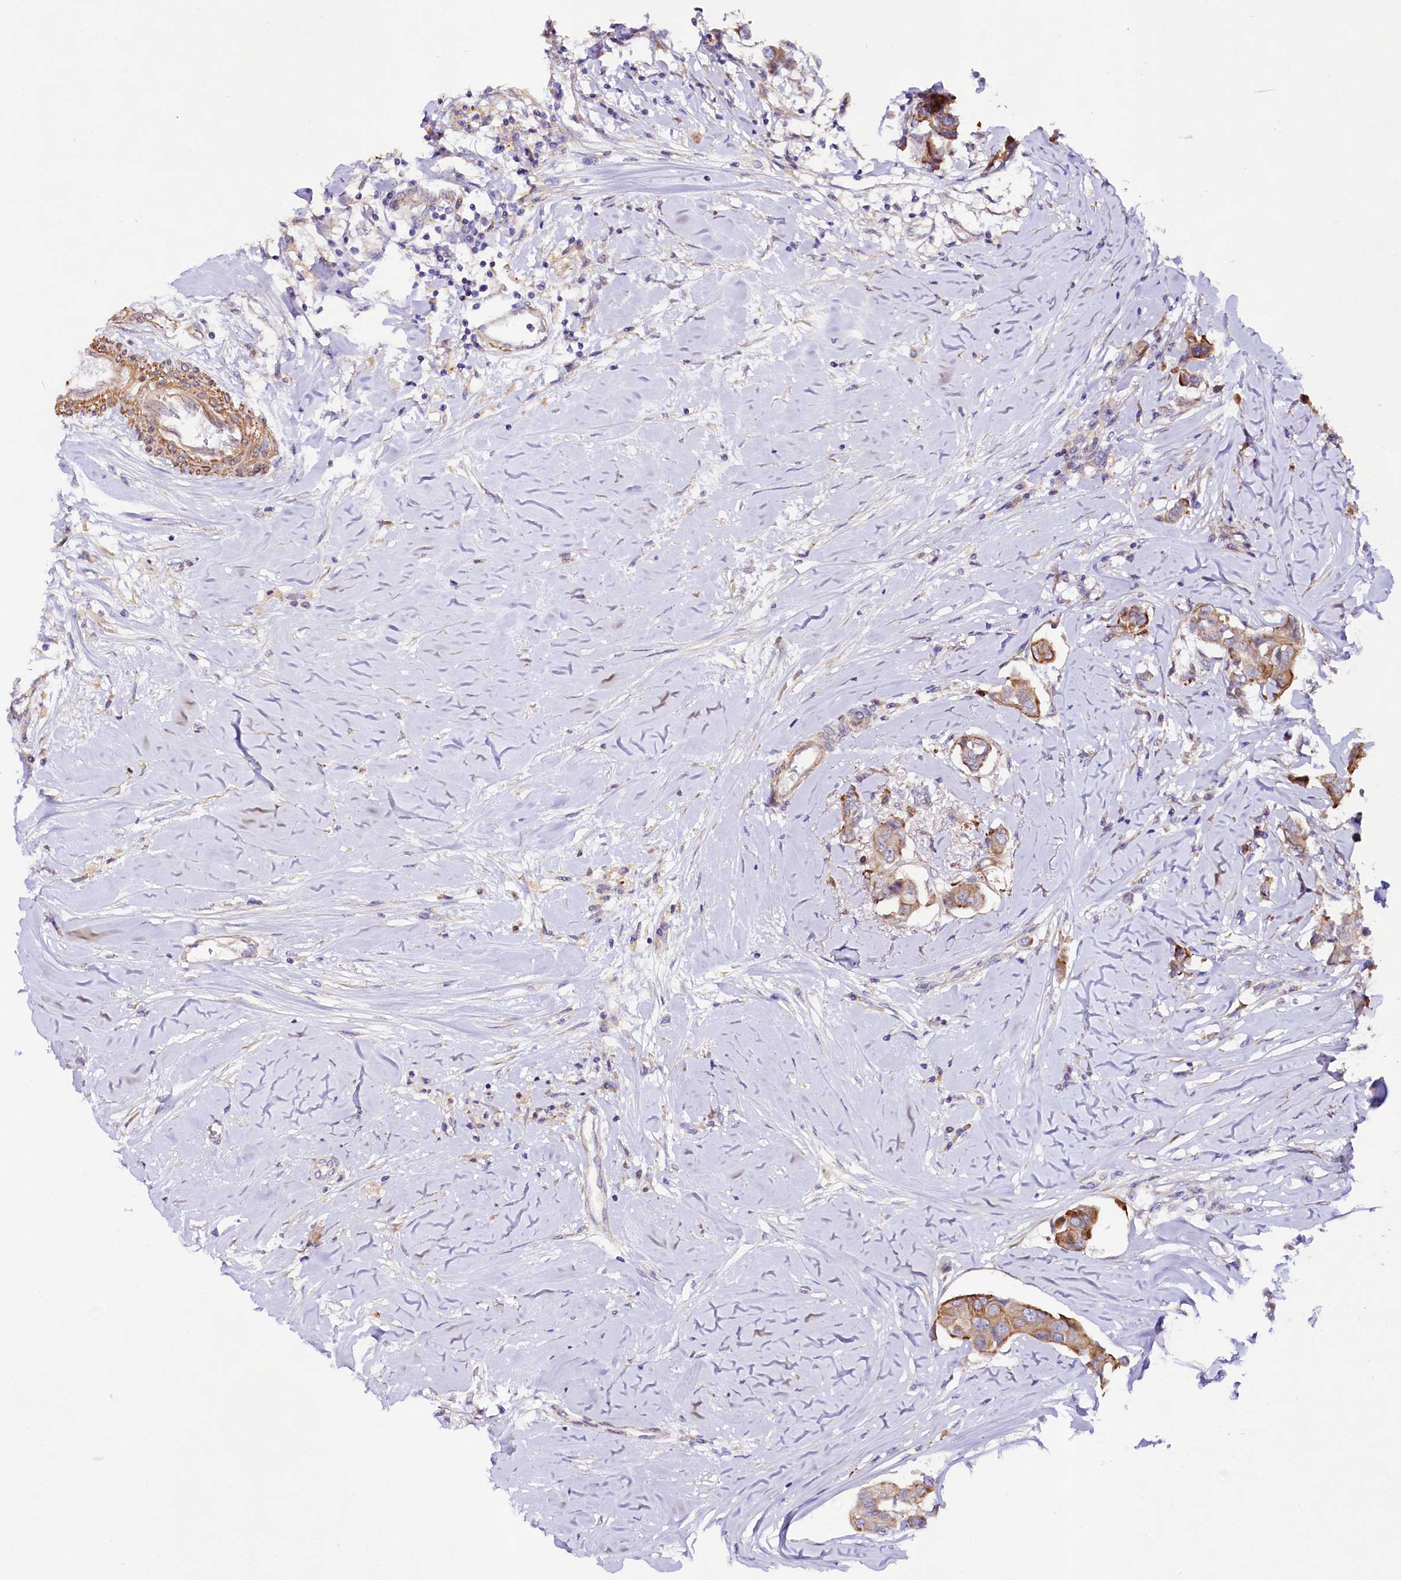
{"staining": {"intensity": "moderate", "quantity": "25%-75%", "location": "cytoplasmic/membranous"}, "tissue": "breast cancer", "cell_type": "Tumor cells", "image_type": "cancer", "snomed": [{"axis": "morphology", "description": "Duct carcinoma"}, {"axis": "topography", "description": "Breast"}], "caption": "Immunohistochemical staining of breast cancer displays medium levels of moderate cytoplasmic/membranous staining in approximately 25%-75% of tumor cells. (DAB IHC, brown staining for protein, blue staining for nuclei).", "gene": "VPS11", "patient": {"sex": "female", "age": 80}}